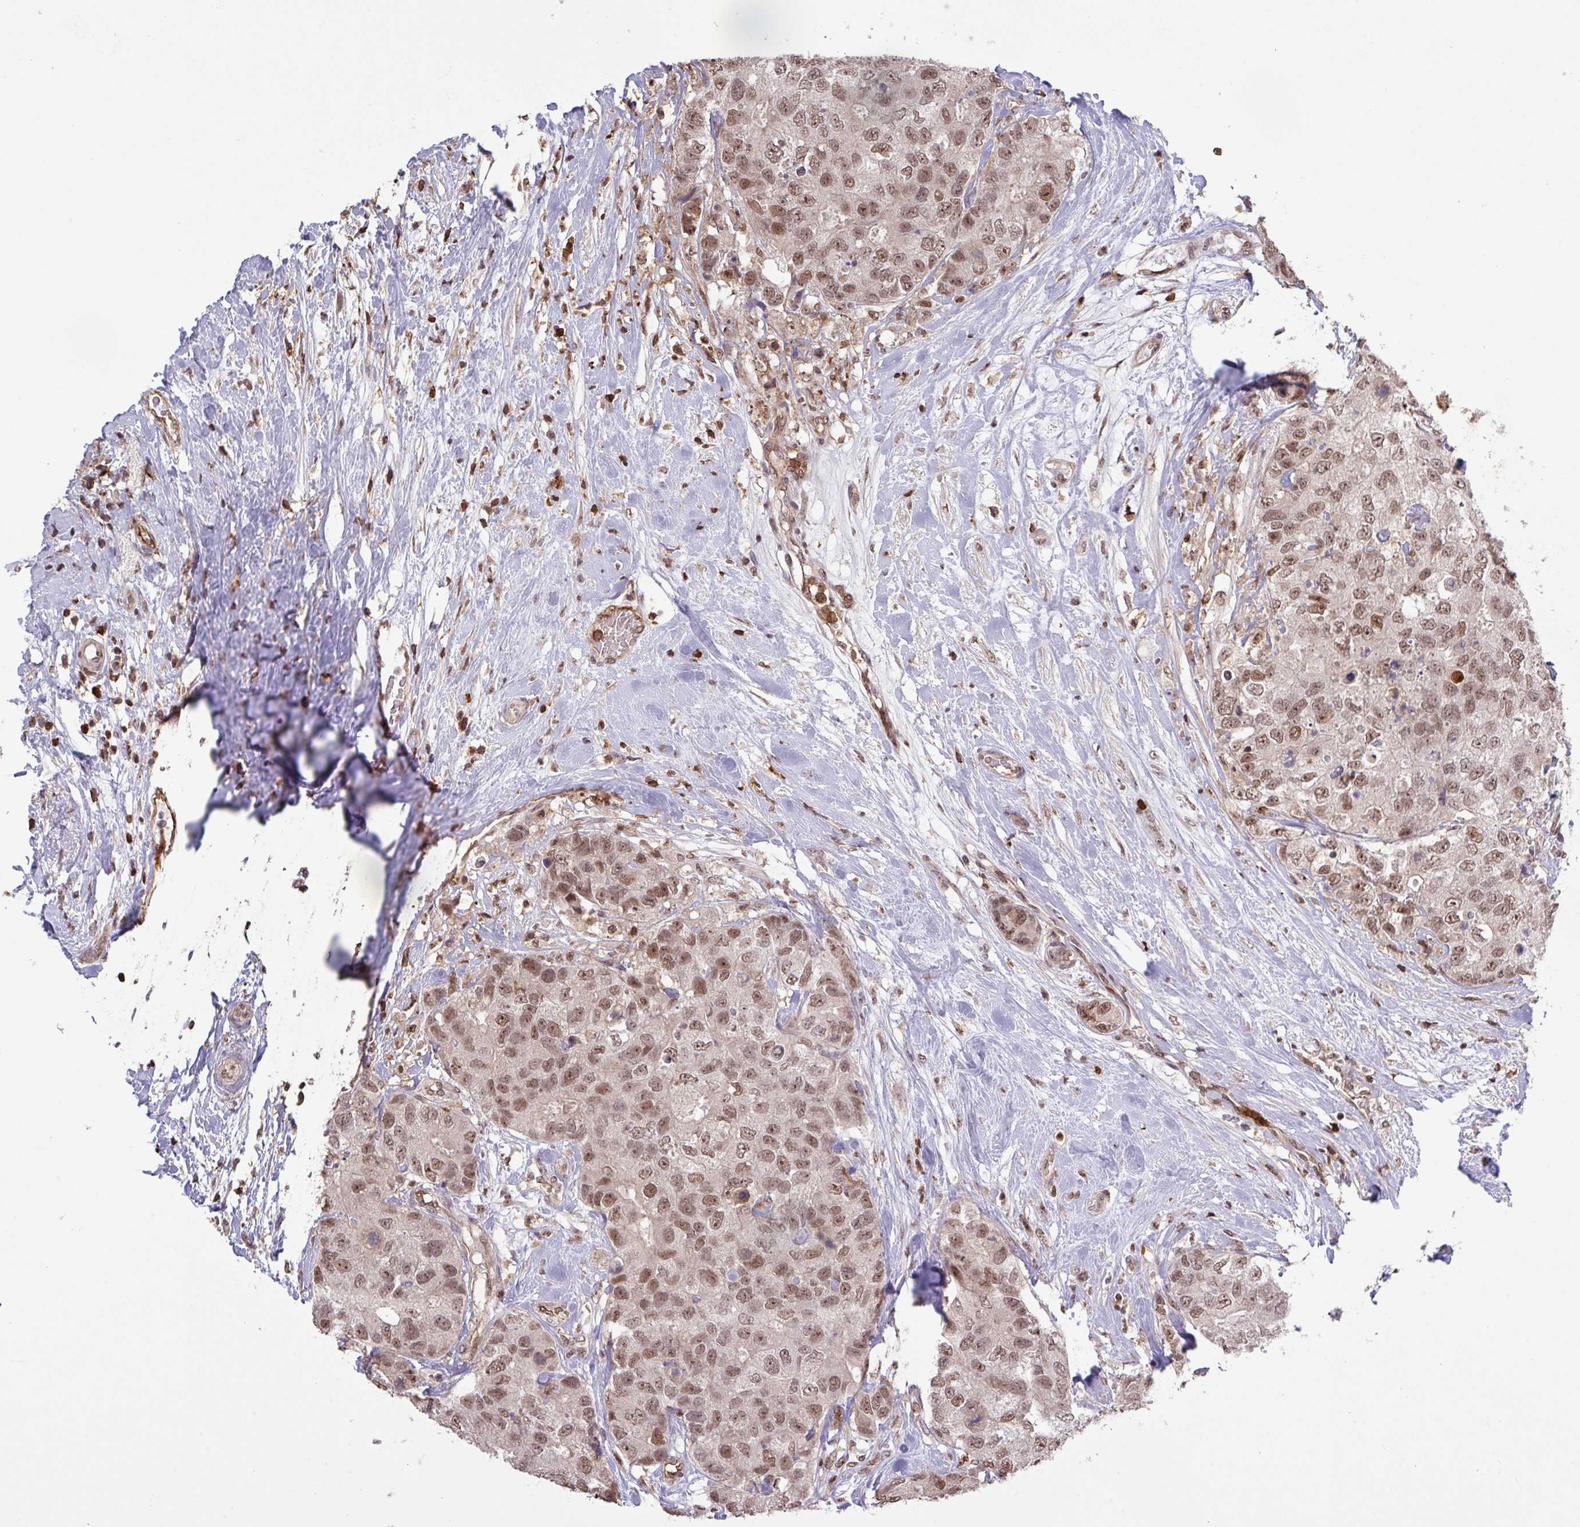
{"staining": {"intensity": "moderate", "quantity": ">75%", "location": "nuclear"}, "tissue": "breast cancer", "cell_type": "Tumor cells", "image_type": "cancer", "snomed": [{"axis": "morphology", "description": "Duct carcinoma"}, {"axis": "topography", "description": "Breast"}], "caption": "This micrograph reveals IHC staining of breast infiltrating ductal carcinoma, with medium moderate nuclear positivity in approximately >75% of tumor cells.", "gene": "GON7", "patient": {"sex": "female", "age": 62}}